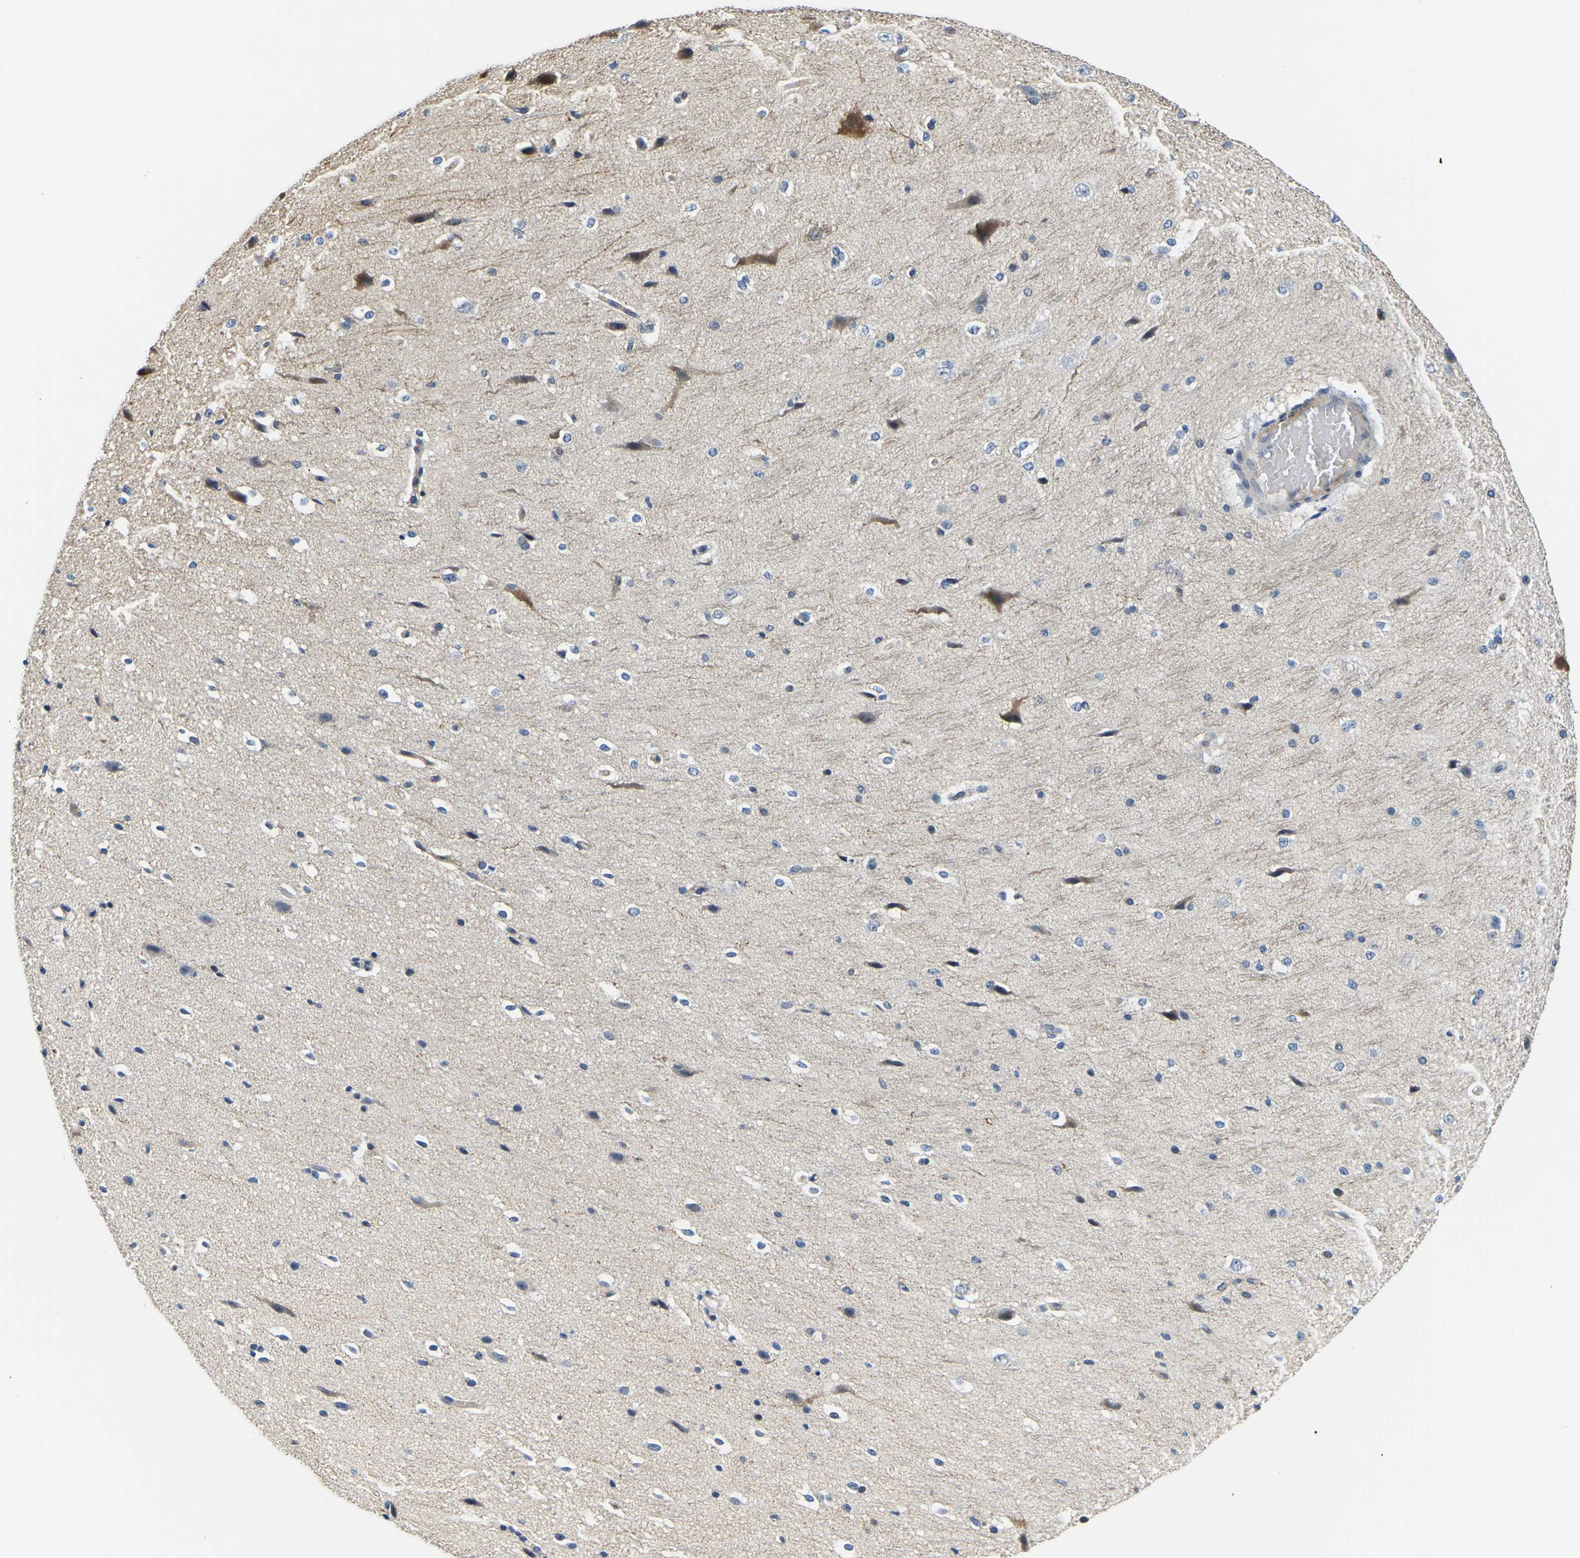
{"staining": {"intensity": "weak", "quantity": ">75%", "location": "cytoplasmic/membranous"}, "tissue": "cerebral cortex", "cell_type": "Endothelial cells", "image_type": "normal", "snomed": [{"axis": "morphology", "description": "Normal tissue, NOS"}, {"axis": "morphology", "description": "Developmental malformation"}, {"axis": "topography", "description": "Cerebral cortex"}], "caption": "Immunohistochemistry micrograph of normal cerebral cortex: cerebral cortex stained using IHC demonstrates low levels of weak protein expression localized specifically in the cytoplasmic/membranous of endothelial cells, appearing as a cytoplasmic/membranous brown color.", "gene": "LIAS", "patient": {"sex": "female", "age": 30}}